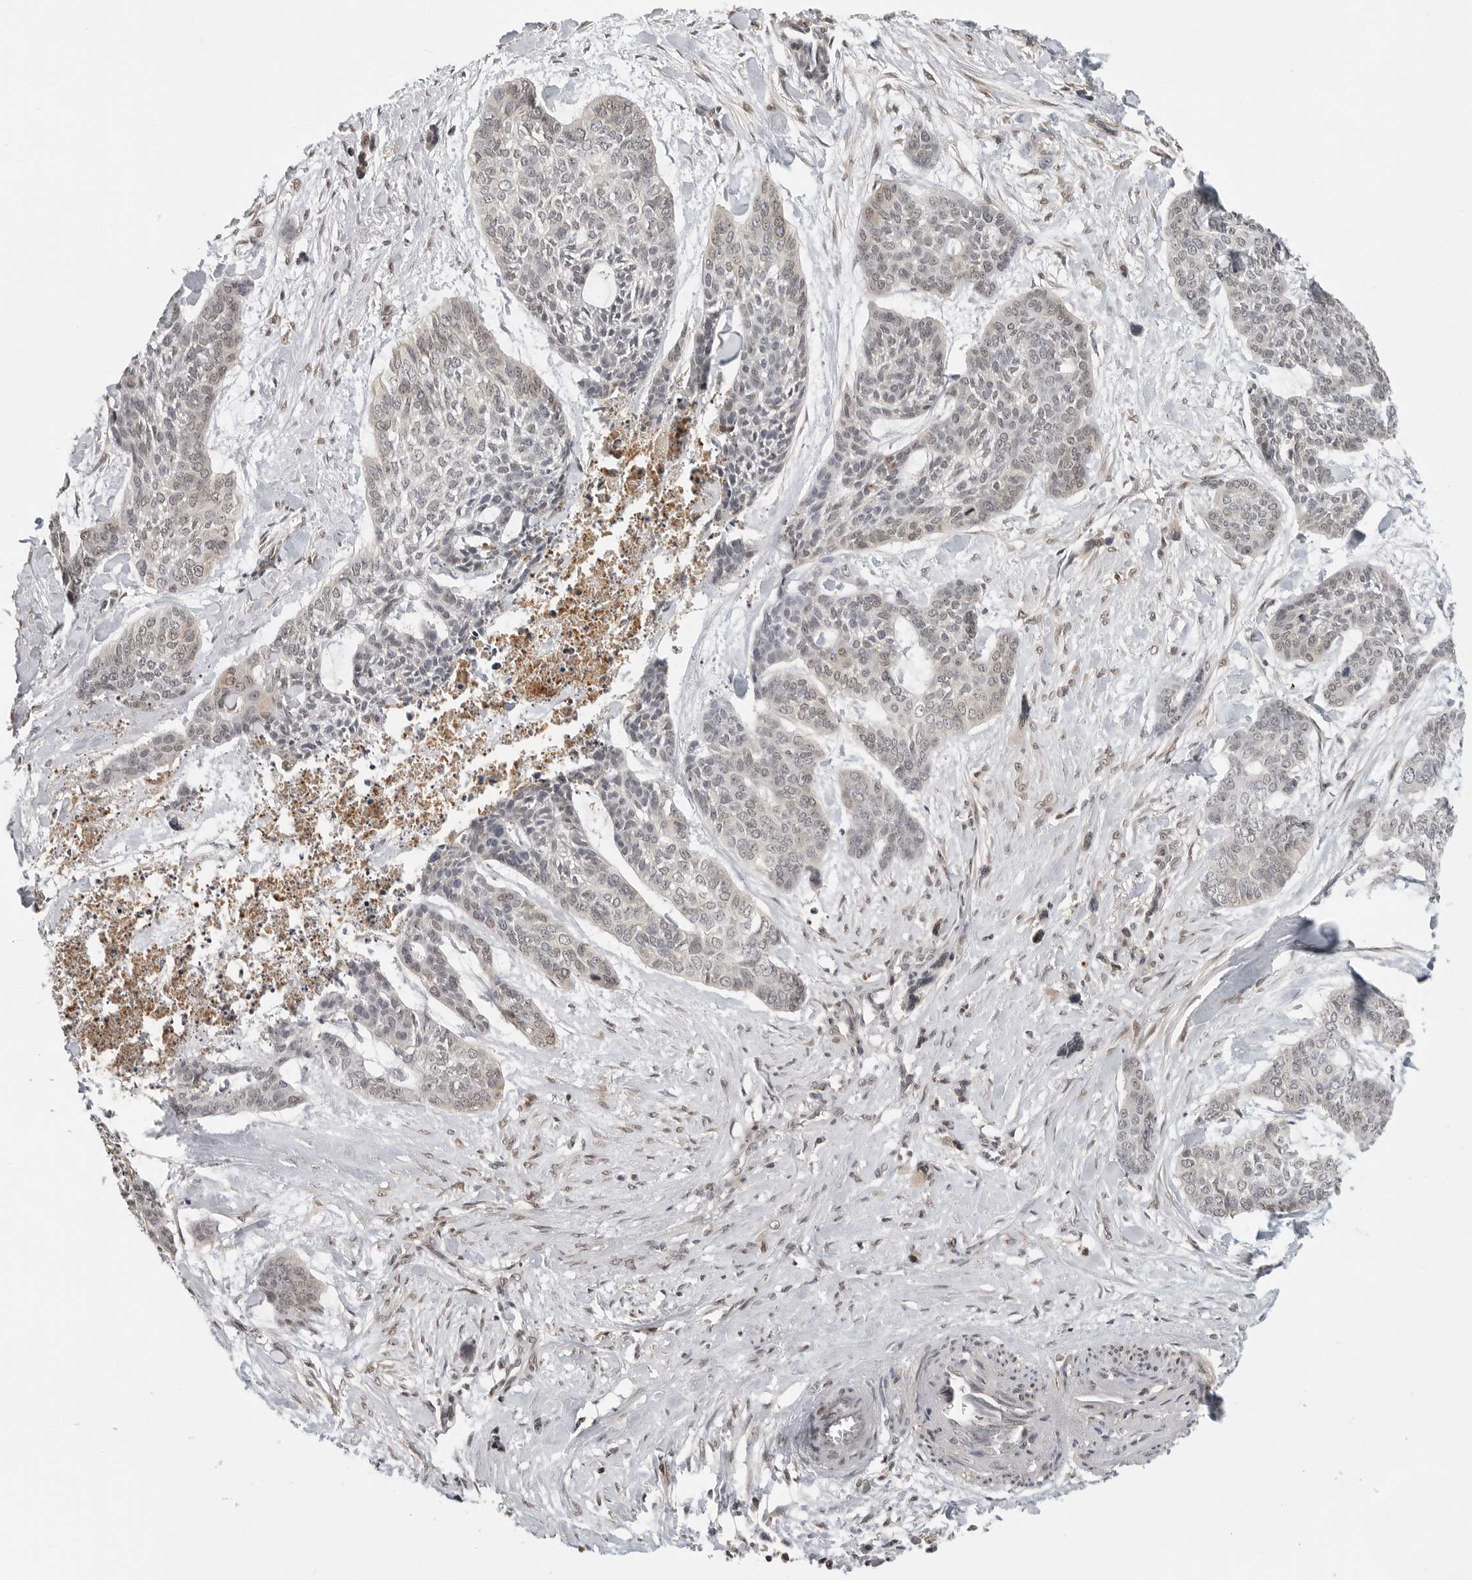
{"staining": {"intensity": "weak", "quantity": "<25%", "location": "nuclear"}, "tissue": "skin cancer", "cell_type": "Tumor cells", "image_type": "cancer", "snomed": [{"axis": "morphology", "description": "Basal cell carcinoma"}, {"axis": "topography", "description": "Skin"}], "caption": "IHC micrograph of neoplastic tissue: human skin basal cell carcinoma stained with DAB exhibits no significant protein staining in tumor cells.", "gene": "ANXA11", "patient": {"sex": "female", "age": 64}}